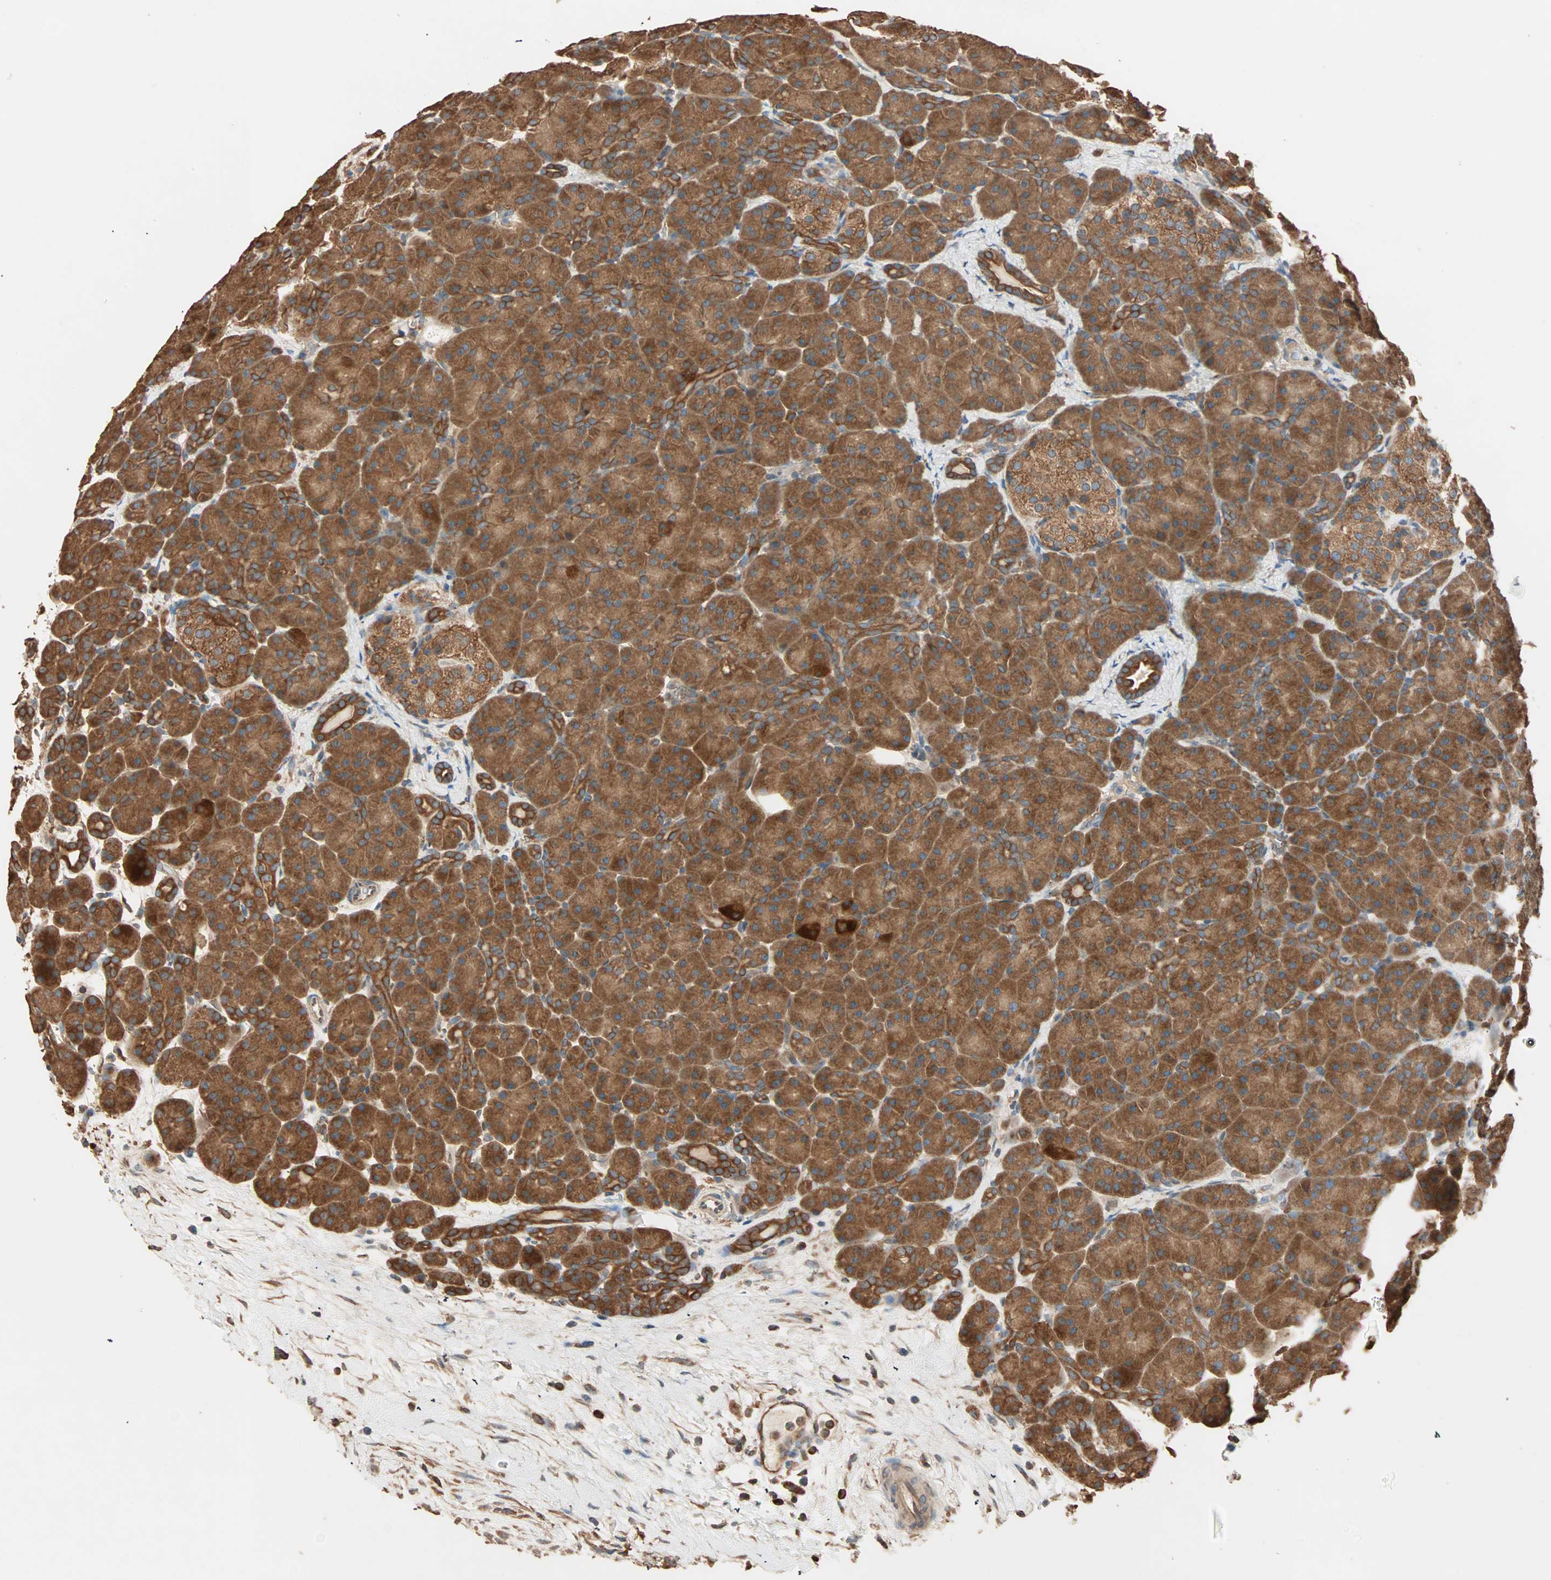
{"staining": {"intensity": "strong", "quantity": ">75%", "location": "cytoplasmic/membranous"}, "tissue": "pancreas", "cell_type": "Exocrine glandular cells", "image_type": "normal", "snomed": [{"axis": "morphology", "description": "Normal tissue, NOS"}, {"axis": "topography", "description": "Pancreas"}], "caption": "The immunohistochemical stain labels strong cytoplasmic/membranous staining in exocrine glandular cells of normal pancreas.", "gene": "EIF4G2", "patient": {"sex": "male", "age": 66}}